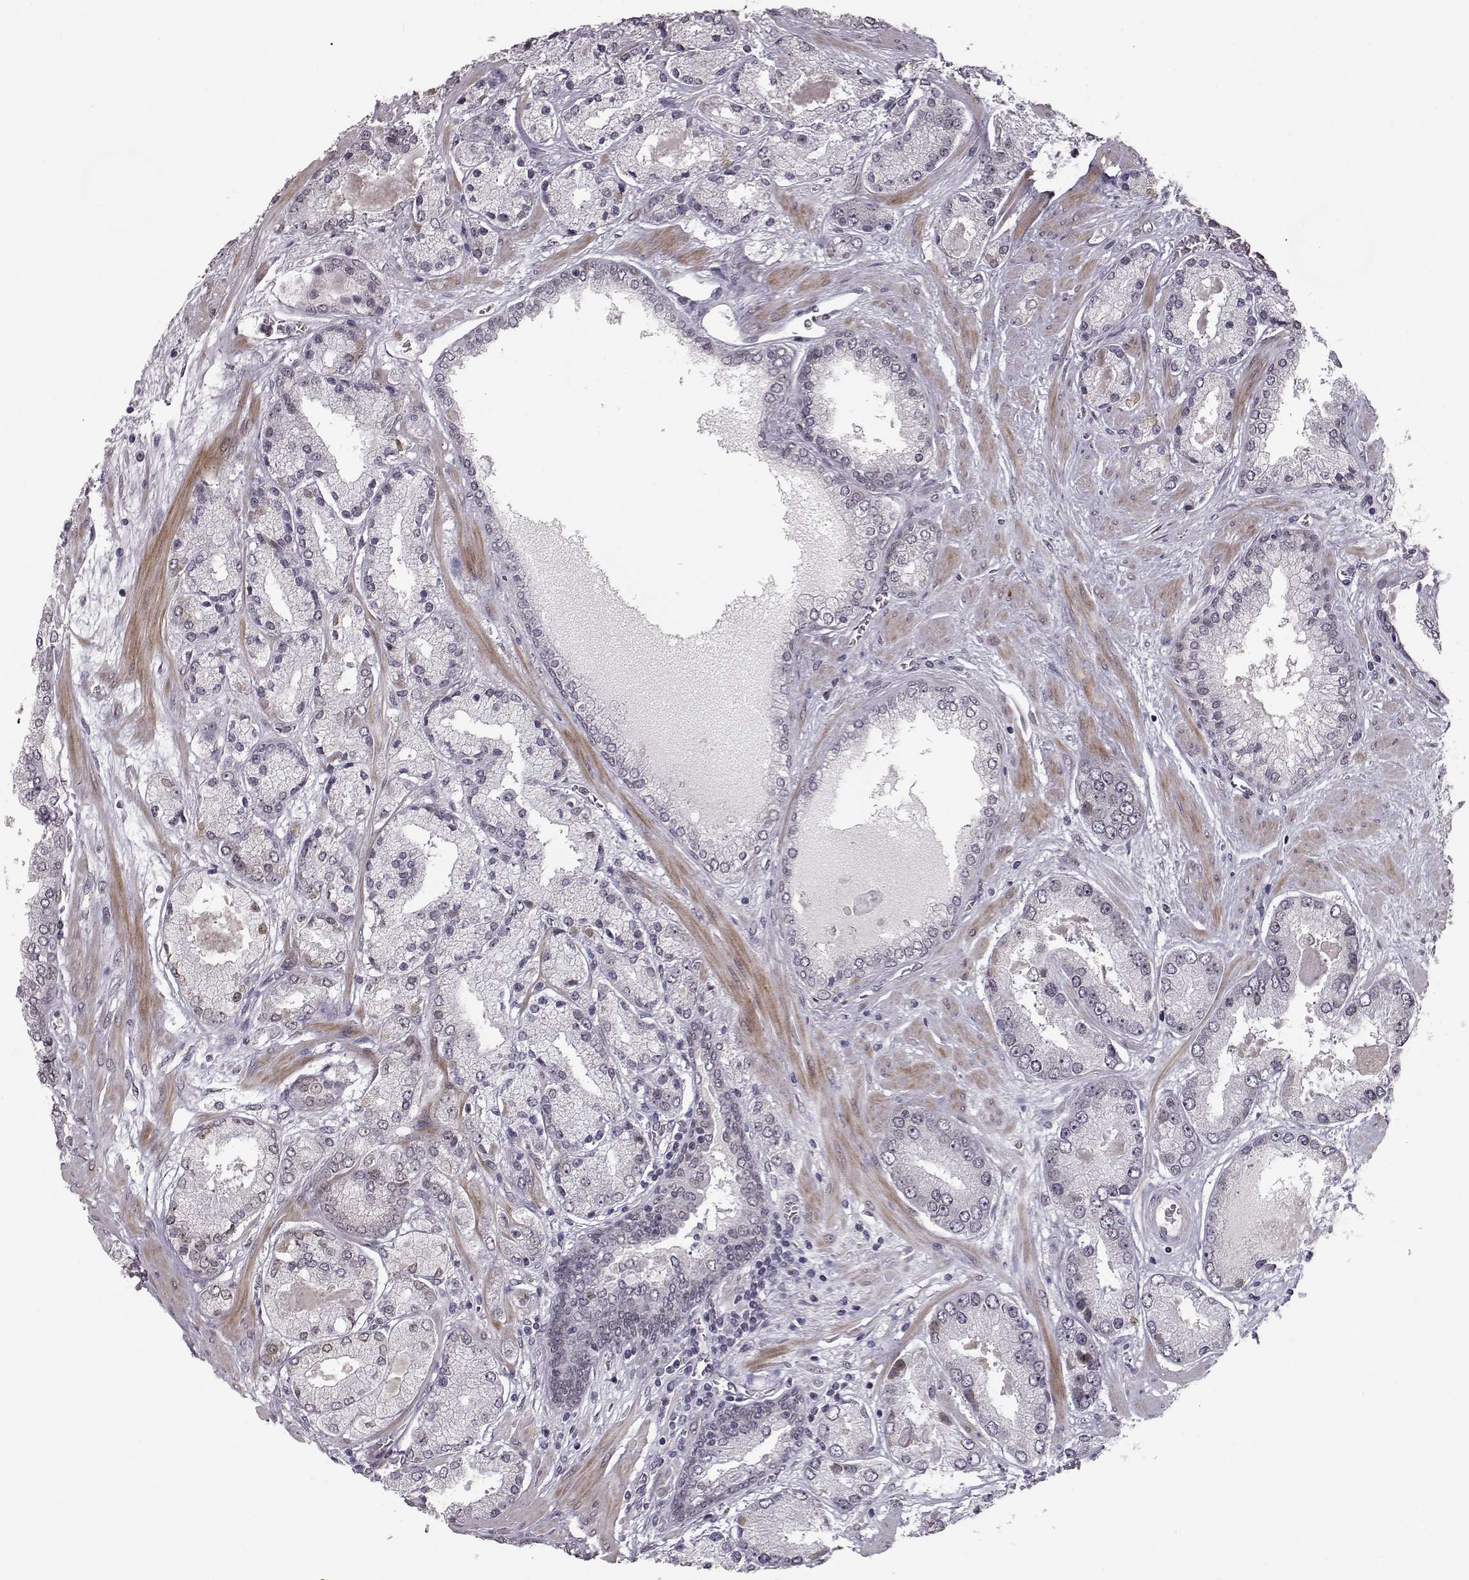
{"staining": {"intensity": "negative", "quantity": "none", "location": "none"}, "tissue": "prostate cancer", "cell_type": "Tumor cells", "image_type": "cancer", "snomed": [{"axis": "morphology", "description": "Adenocarcinoma, High grade"}, {"axis": "topography", "description": "Prostate"}], "caption": "Immunohistochemical staining of human adenocarcinoma (high-grade) (prostate) displays no significant positivity in tumor cells.", "gene": "NUP37", "patient": {"sex": "male", "age": 67}}